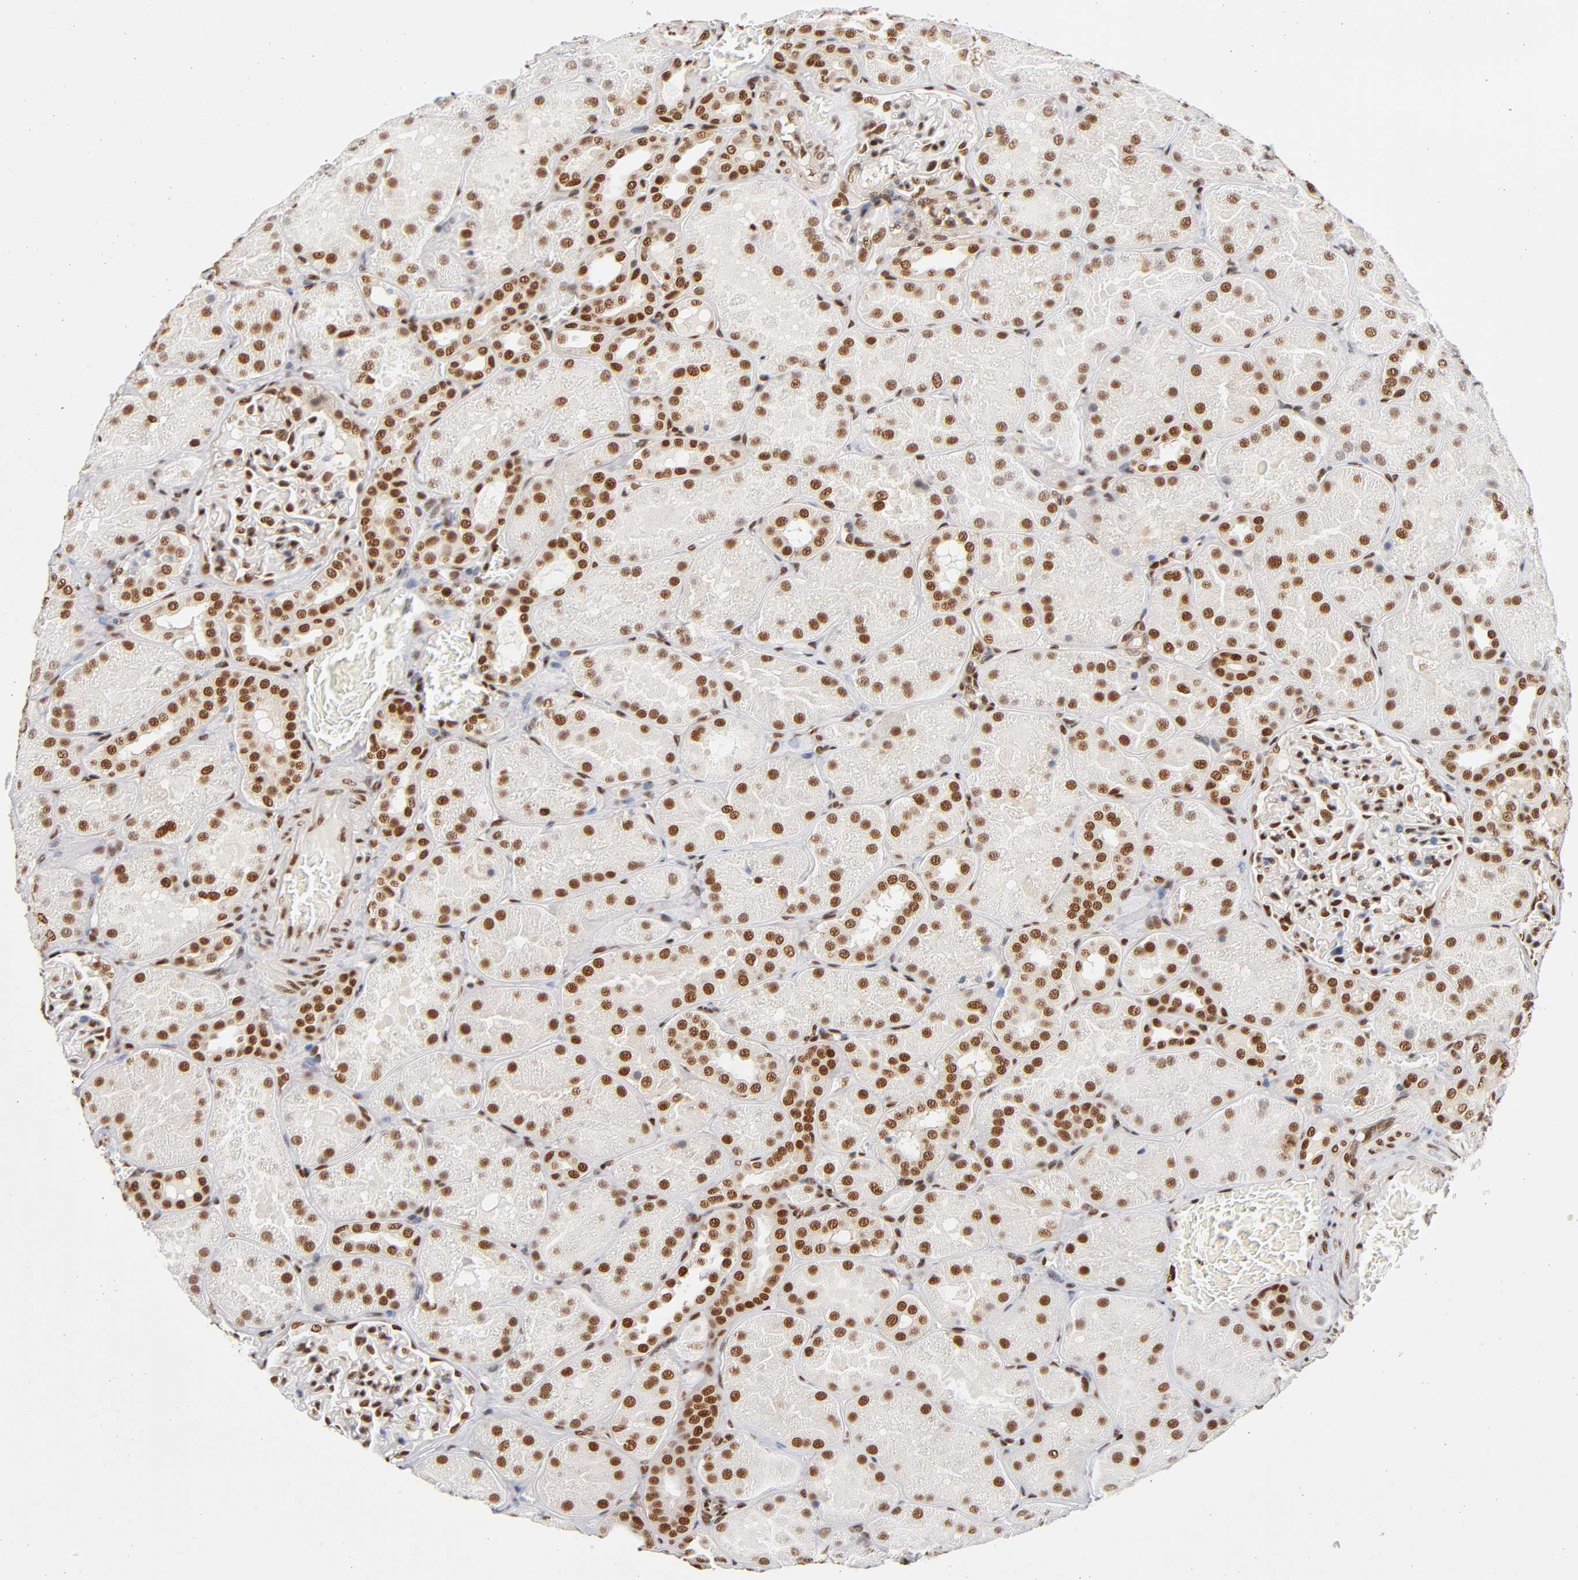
{"staining": {"intensity": "strong", "quantity": ">75%", "location": "nuclear"}, "tissue": "kidney", "cell_type": "Cells in glomeruli", "image_type": "normal", "snomed": [{"axis": "morphology", "description": "Normal tissue, NOS"}, {"axis": "topography", "description": "Kidney"}], "caption": "DAB immunohistochemical staining of benign kidney displays strong nuclear protein expression in approximately >75% of cells in glomeruli.", "gene": "ILKAP", "patient": {"sex": "male", "age": 28}}